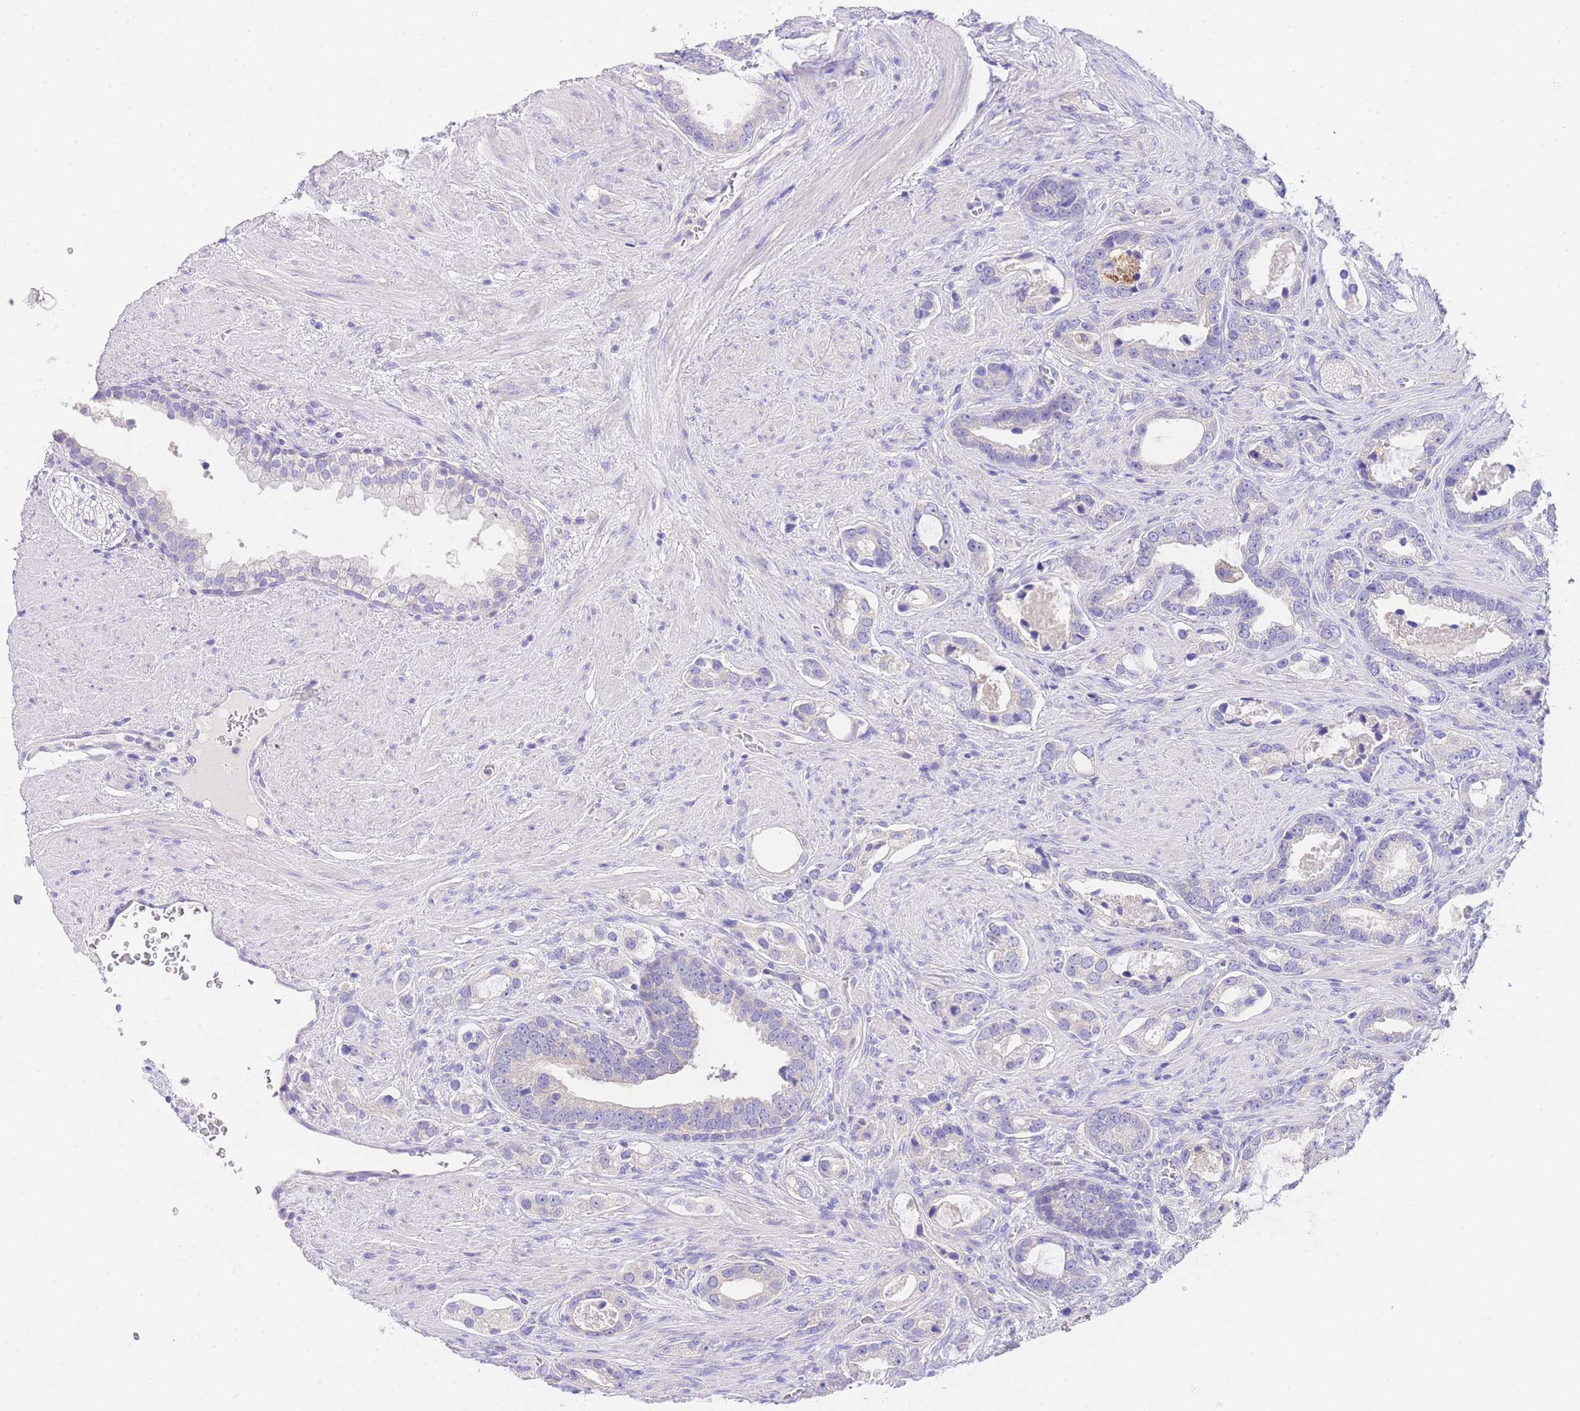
{"staining": {"intensity": "negative", "quantity": "none", "location": "none"}, "tissue": "prostate cancer", "cell_type": "Tumor cells", "image_type": "cancer", "snomed": [{"axis": "morphology", "description": "Adenocarcinoma, High grade"}, {"axis": "topography", "description": "Prostate"}], "caption": "Histopathology image shows no protein expression in tumor cells of prostate adenocarcinoma (high-grade) tissue.", "gene": "EPN2", "patient": {"sex": "male", "age": 67}}